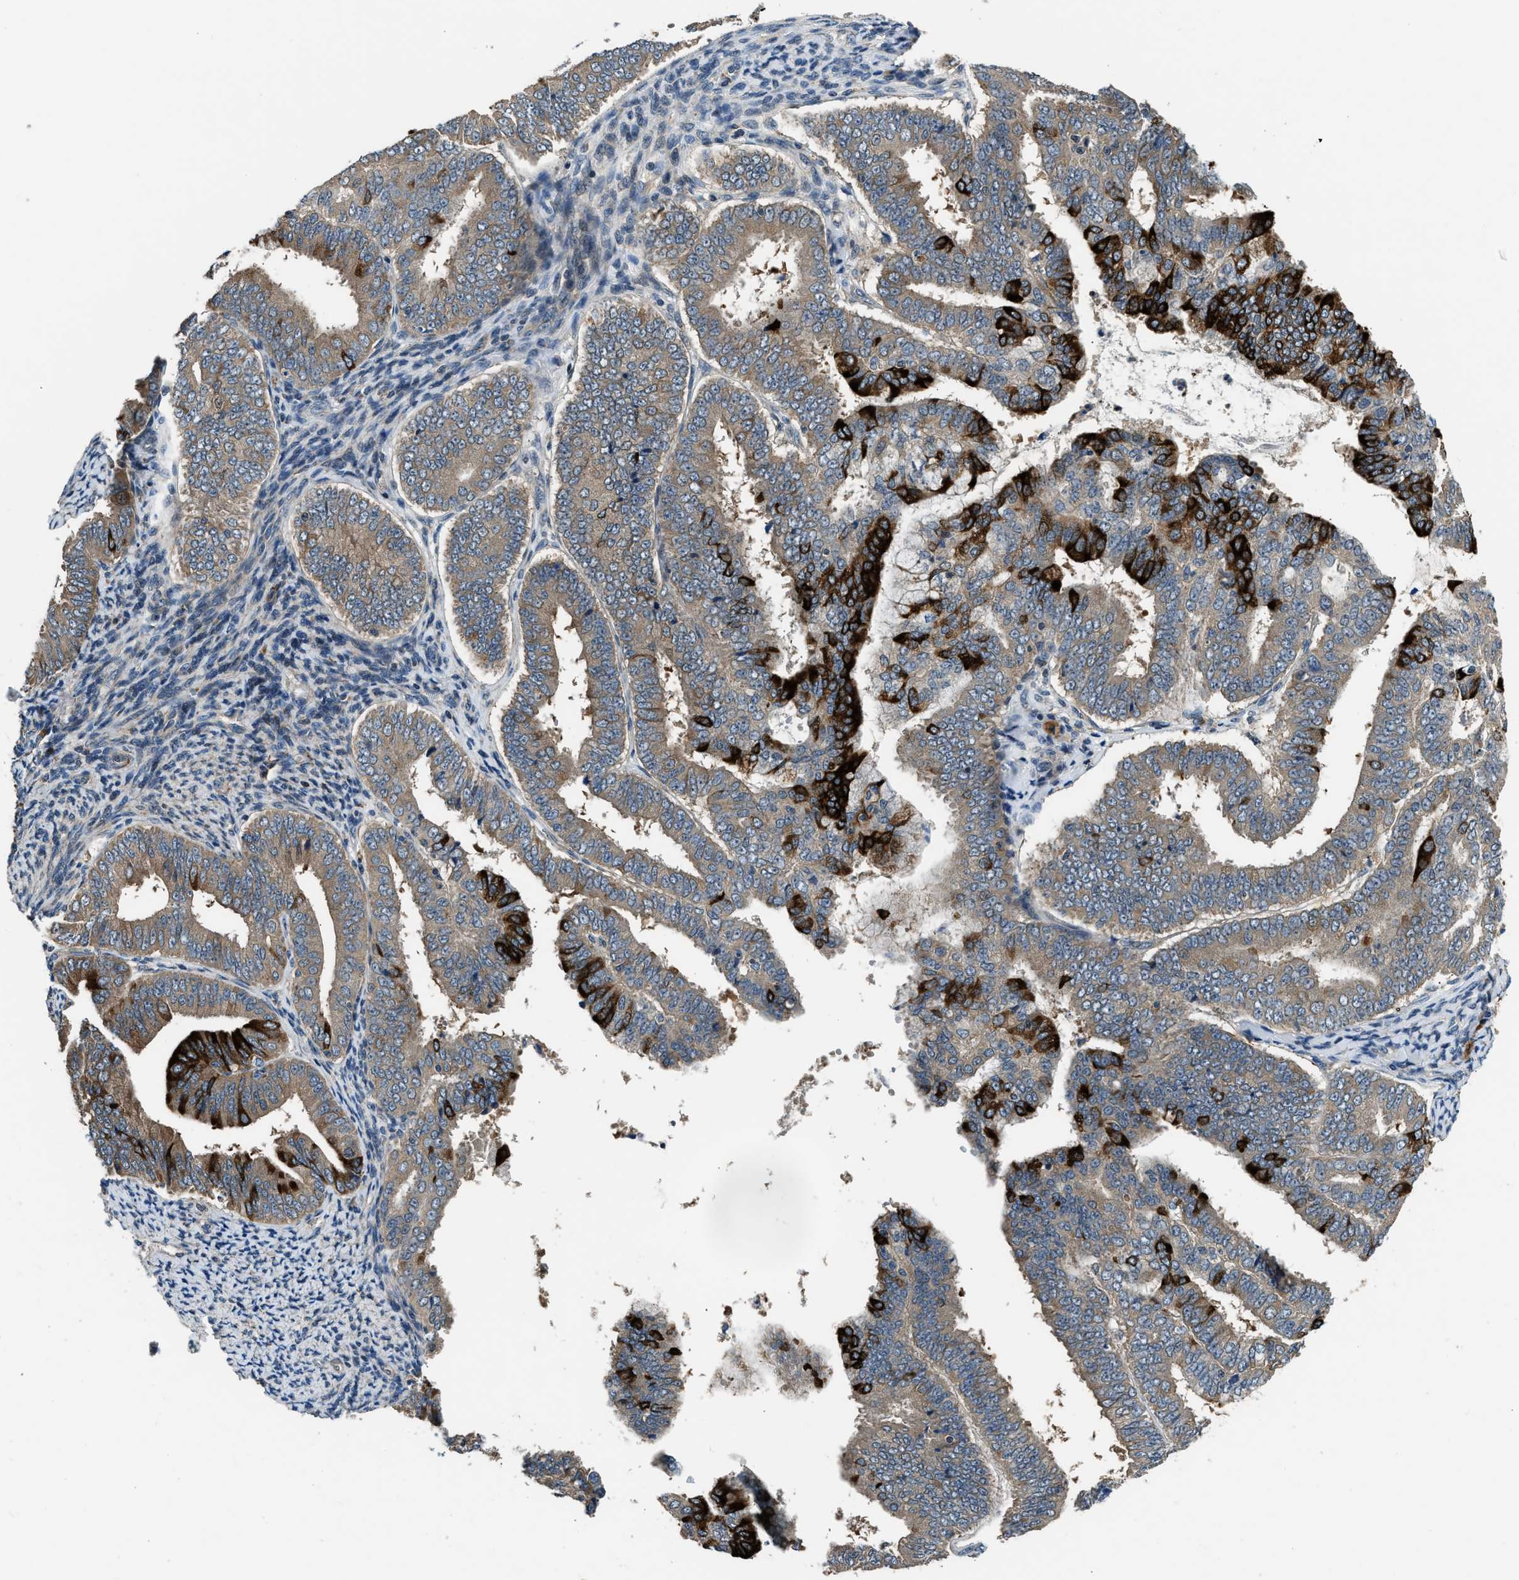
{"staining": {"intensity": "strong", "quantity": ">75%", "location": "cytoplasmic/membranous"}, "tissue": "endometrial cancer", "cell_type": "Tumor cells", "image_type": "cancer", "snomed": [{"axis": "morphology", "description": "Adenocarcinoma, NOS"}, {"axis": "topography", "description": "Endometrium"}], "caption": "The immunohistochemical stain labels strong cytoplasmic/membranous staining in tumor cells of adenocarcinoma (endometrial) tissue.", "gene": "IL3RA", "patient": {"sex": "female", "age": 63}}